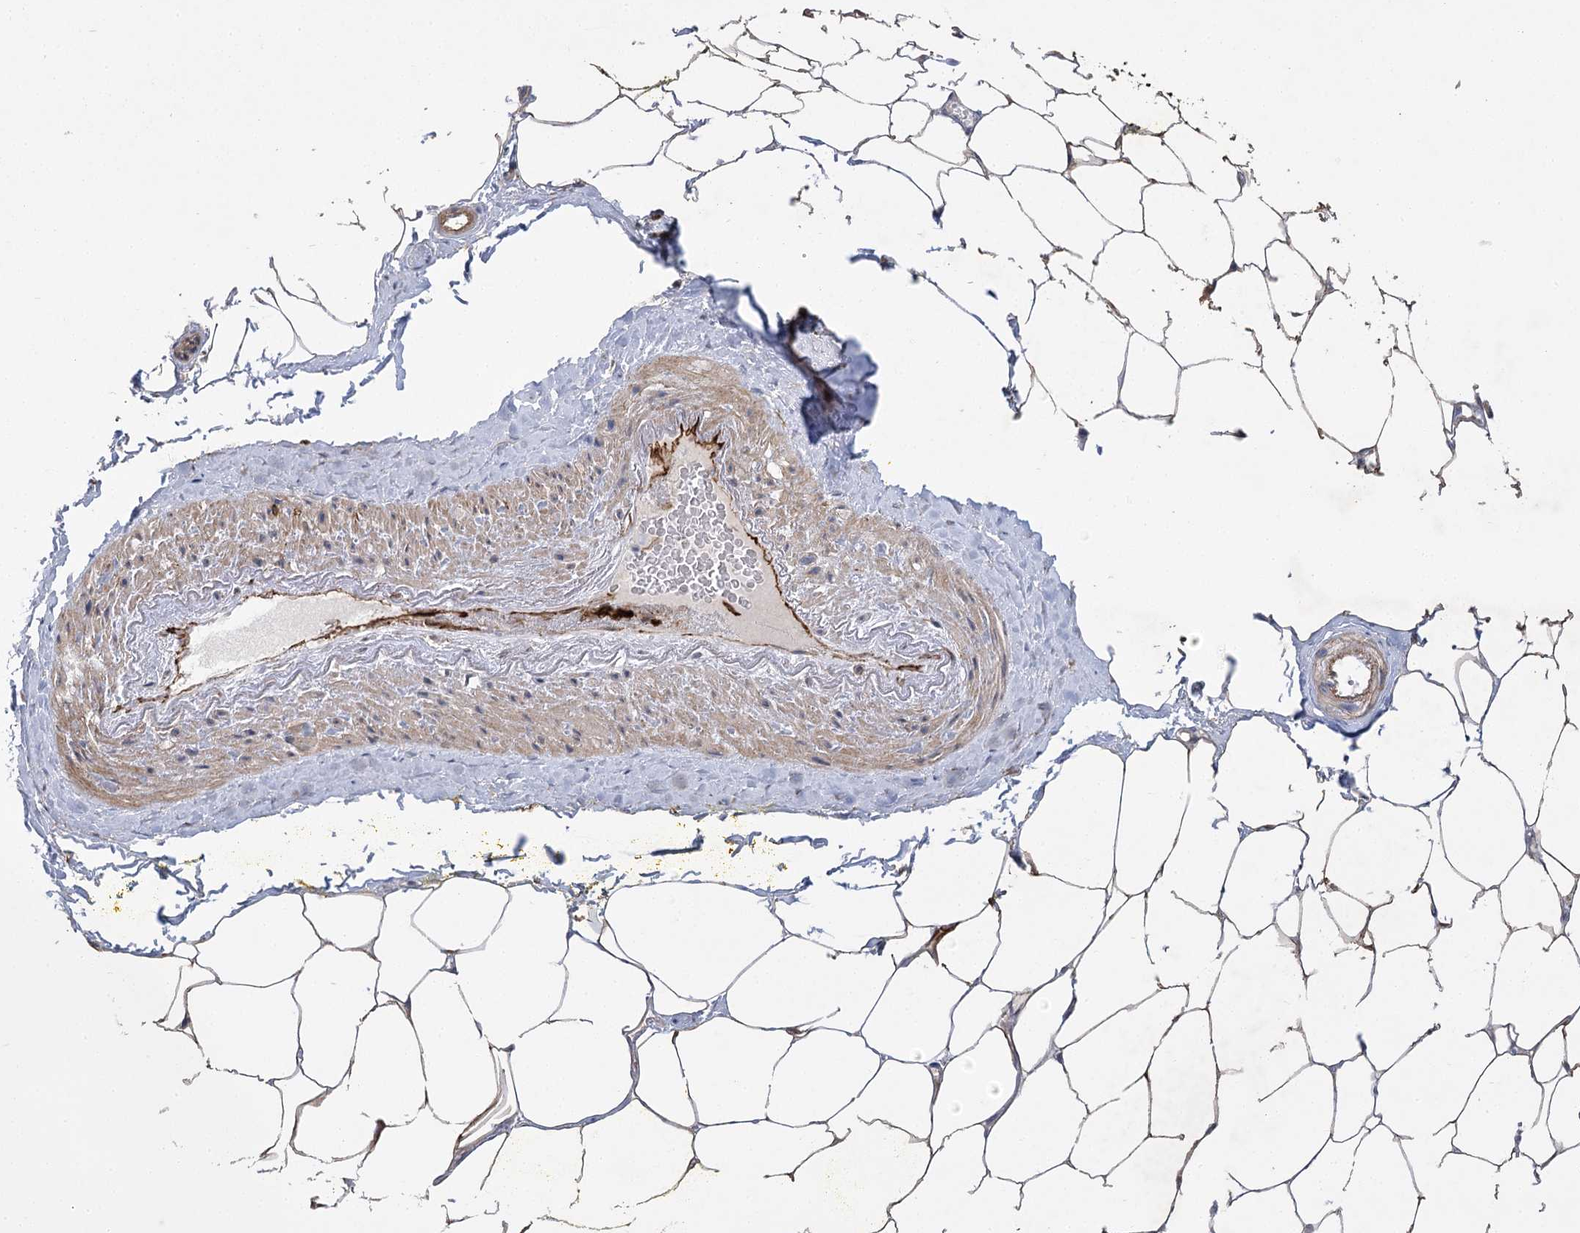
{"staining": {"intensity": "moderate", "quantity": ">75%", "location": "cytoplasmic/membranous"}, "tissue": "adipose tissue", "cell_type": "Adipocytes", "image_type": "normal", "snomed": [{"axis": "morphology", "description": "Normal tissue, NOS"}, {"axis": "morphology", "description": "Adenocarcinoma, Low grade"}, {"axis": "topography", "description": "Prostate"}, {"axis": "topography", "description": "Peripheral nerve tissue"}], "caption": "The photomicrograph reveals immunohistochemical staining of benign adipose tissue. There is moderate cytoplasmic/membranous positivity is seen in about >75% of adipocytes. Nuclei are stained in blue.", "gene": "AMTN", "patient": {"sex": "male", "age": 63}}